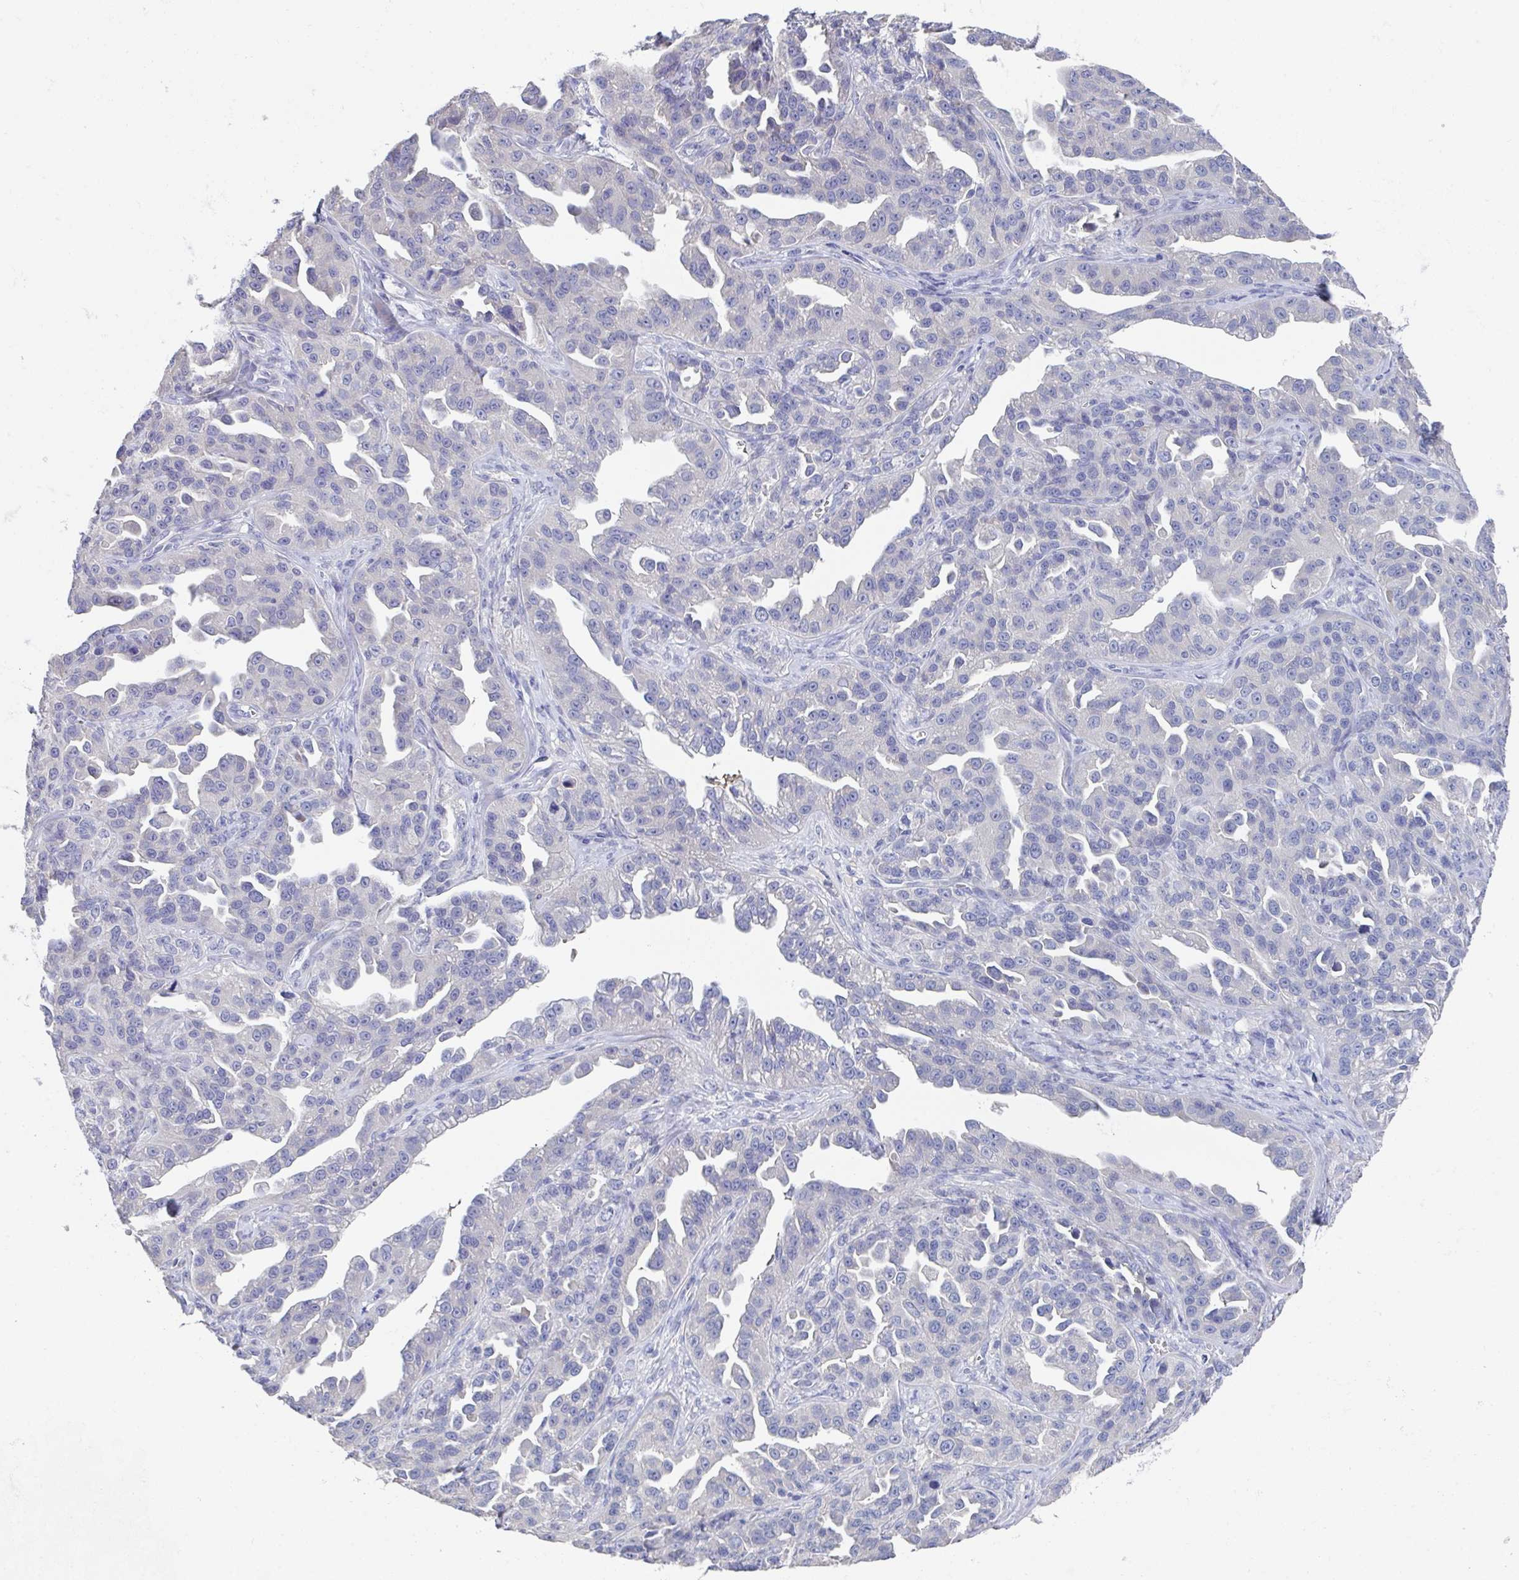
{"staining": {"intensity": "negative", "quantity": "none", "location": "none"}, "tissue": "ovarian cancer", "cell_type": "Tumor cells", "image_type": "cancer", "snomed": [{"axis": "morphology", "description": "Cystadenocarcinoma, serous, NOS"}, {"axis": "topography", "description": "Ovary"}], "caption": "Tumor cells are negative for protein expression in human ovarian cancer.", "gene": "LRRC58", "patient": {"sex": "female", "age": 75}}